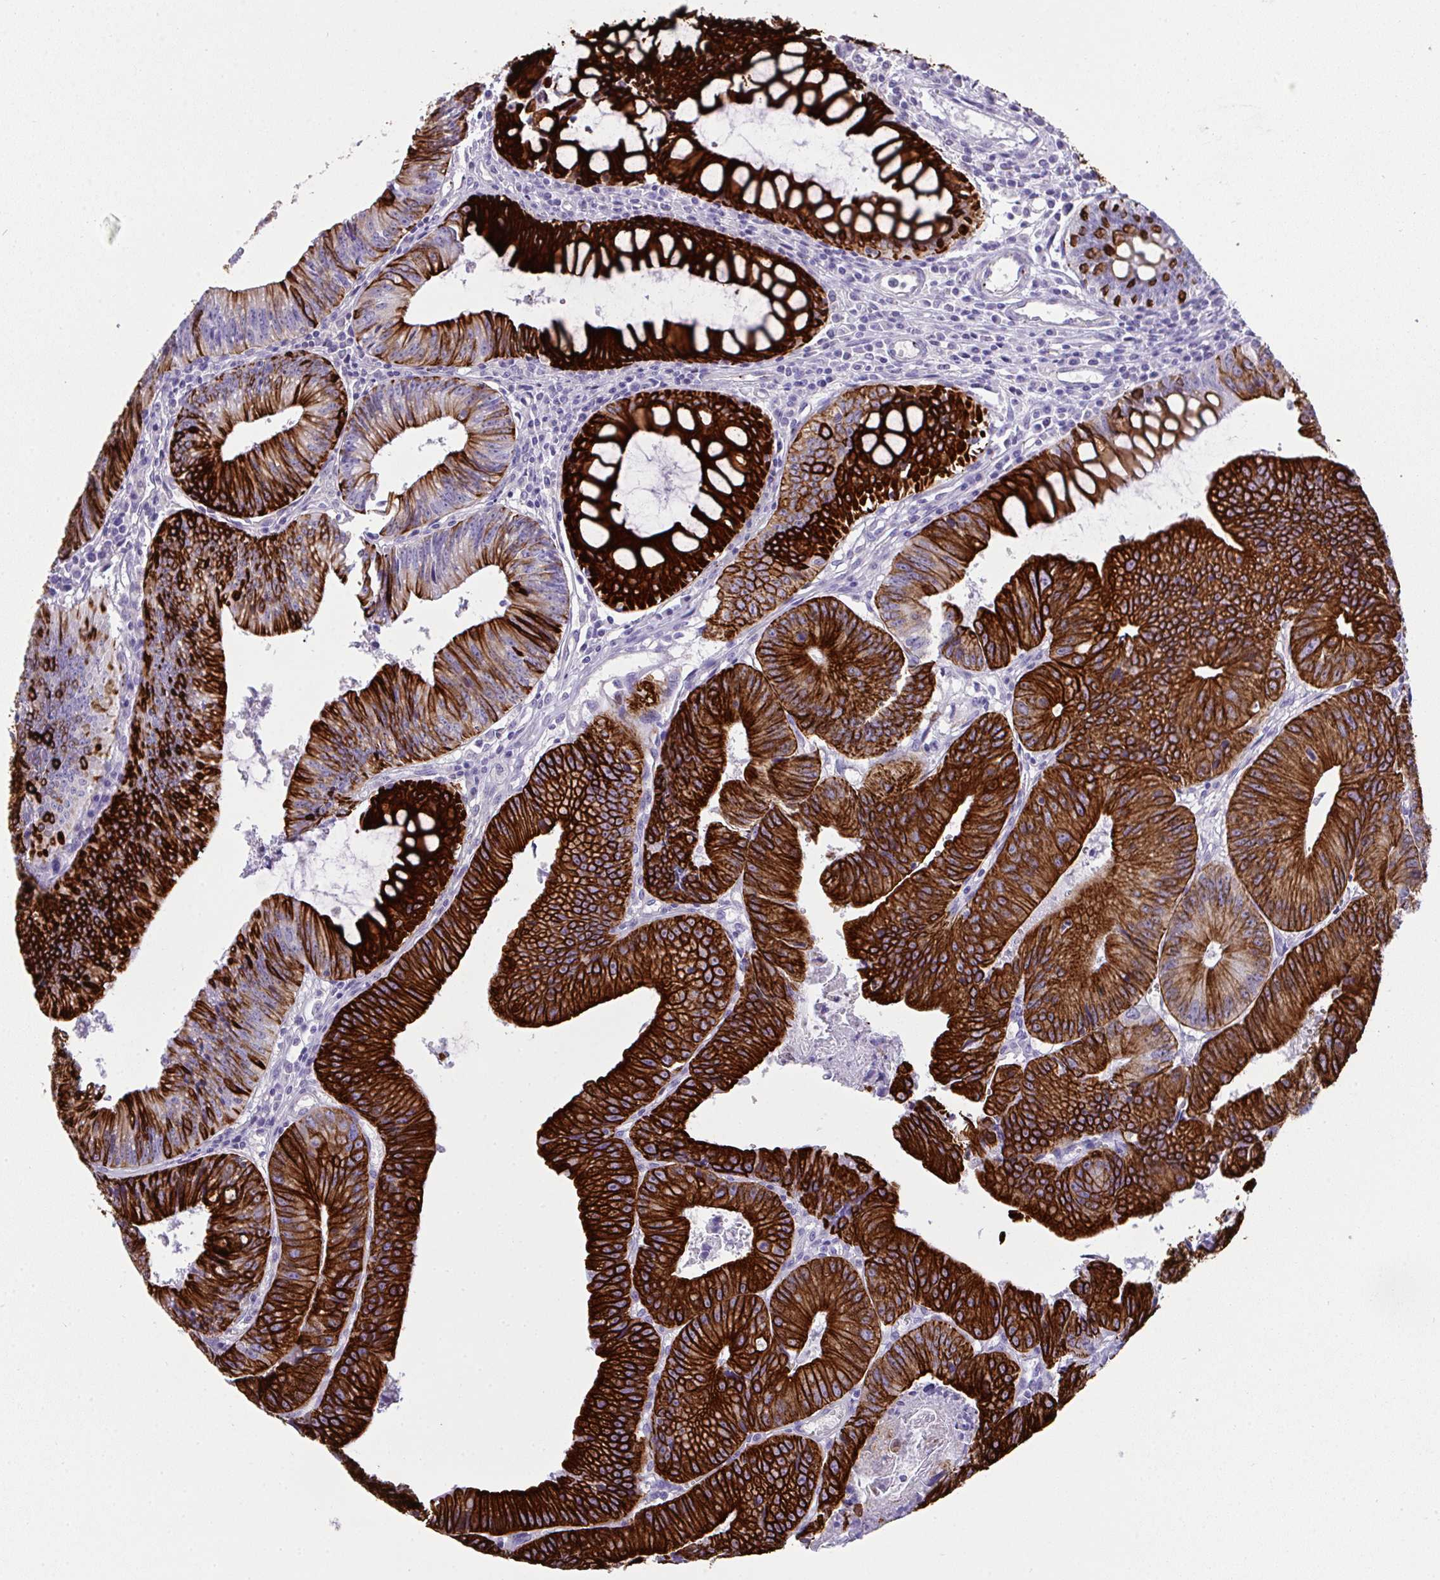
{"staining": {"intensity": "strong", "quantity": ">75%", "location": "cytoplasmic/membranous"}, "tissue": "colorectal cancer", "cell_type": "Tumor cells", "image_type": "cancer", "snomed": [{"axis": "morphology", "description": "Adenocarcinoma, NOS"}, {"axis": "topography", "description": "Rectum"}], "caption": "Protein expression analysis of human colorectal cancer (adenocarcinoma) reveals strong cytoplasmic/membranous expression in approximately >75% of tumor cells.", "gene": "TNFAIP8", "patient": {"sex": "female", "age": 81}}